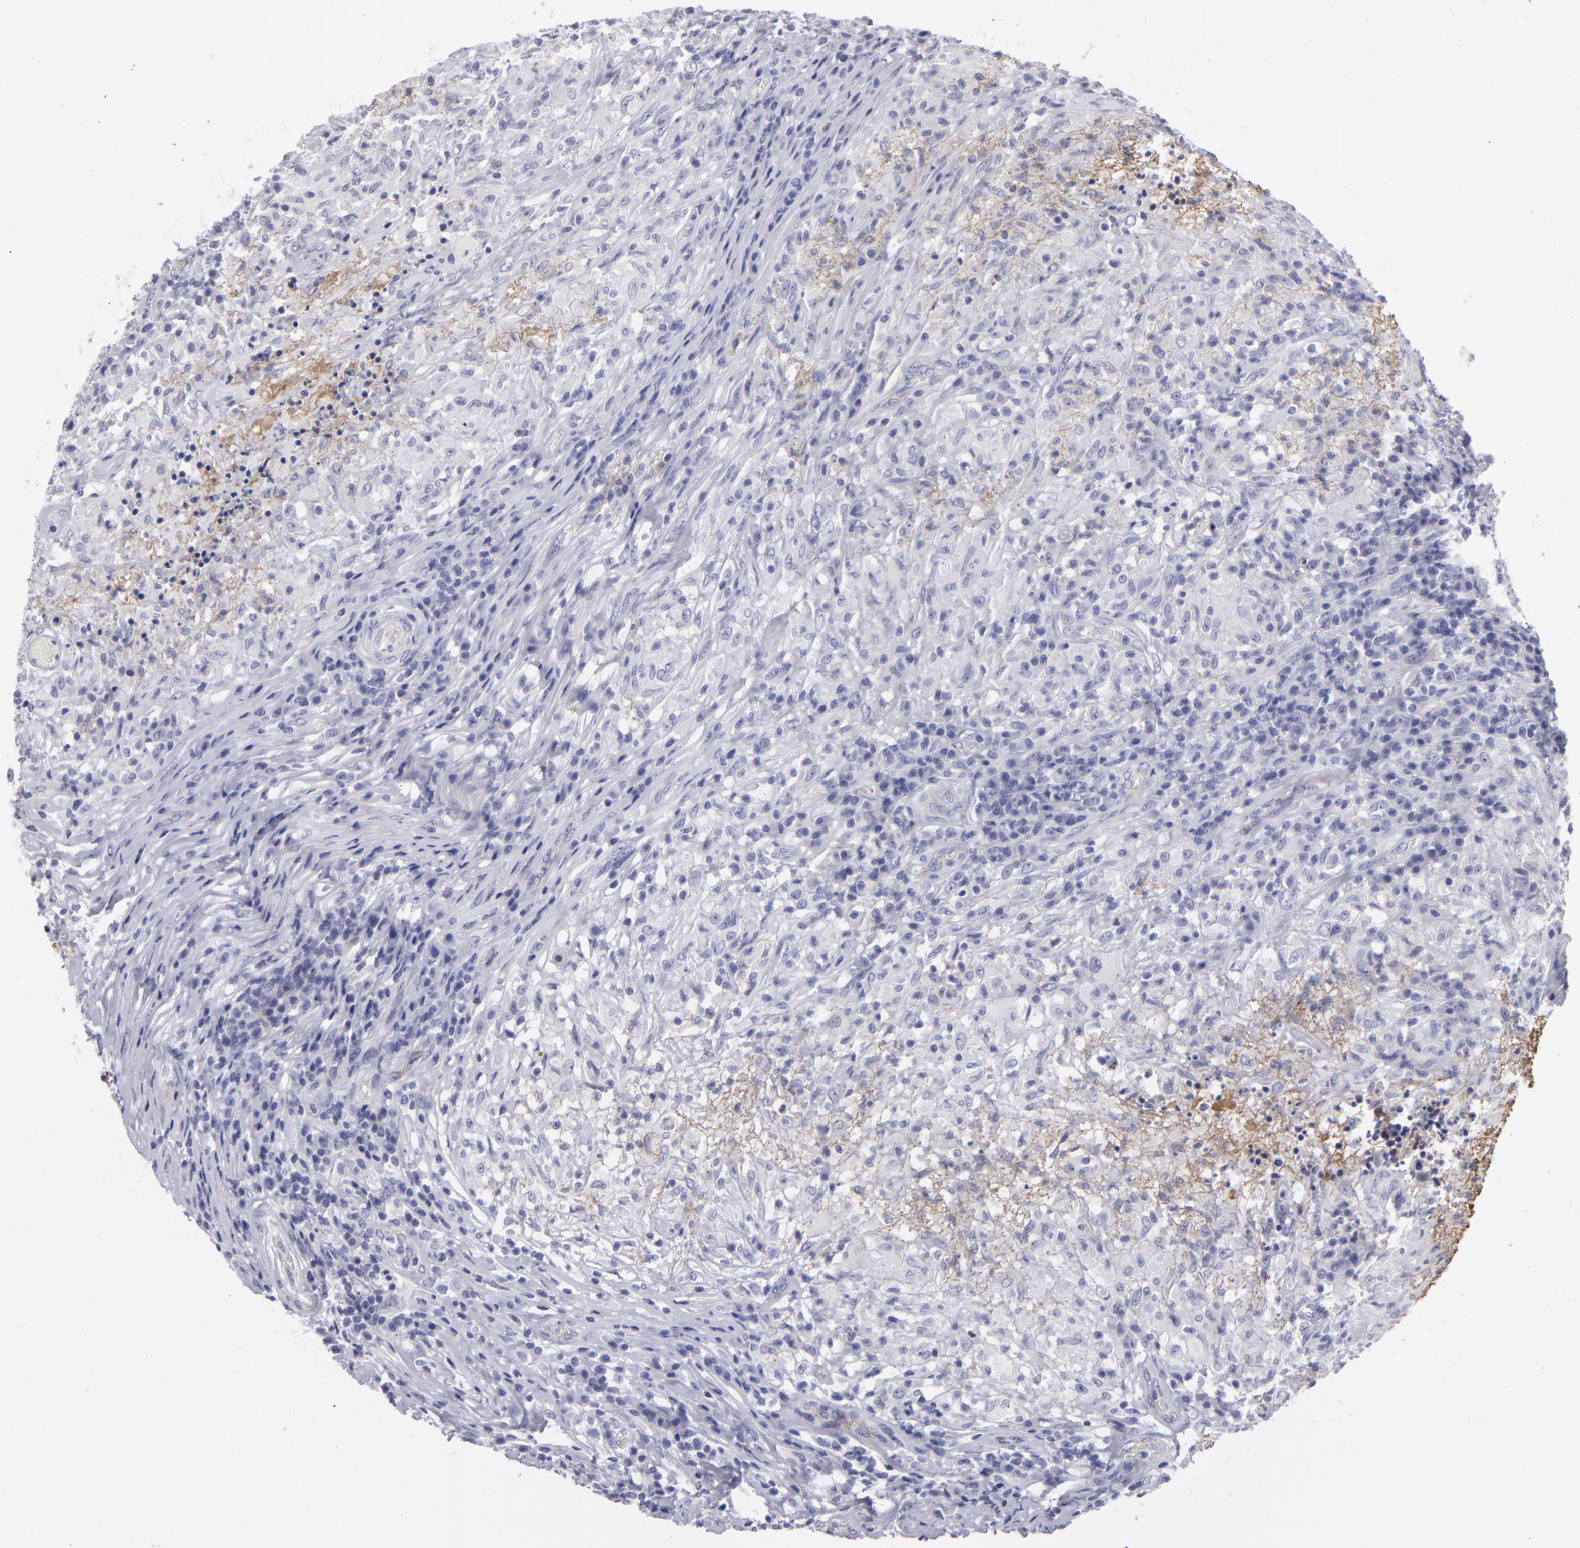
{"staining": {"intensity": "negative", "quantity": "none", "location": "none"}, "tissue": "testis cancer", "cell_type": "Tumor cells", "image_type": "cancer", "snomed": [{"axis": "morphology", "description": "Seminoma, NOS"}, {"axis": "topography", "description": "Testis"}], "caption": "Testis cancer was stained to show a protein in brown. There is no significant staining in tumor cells.", "gene": "CTNNB1", "patient": {"sex": "male", "age": 34}}